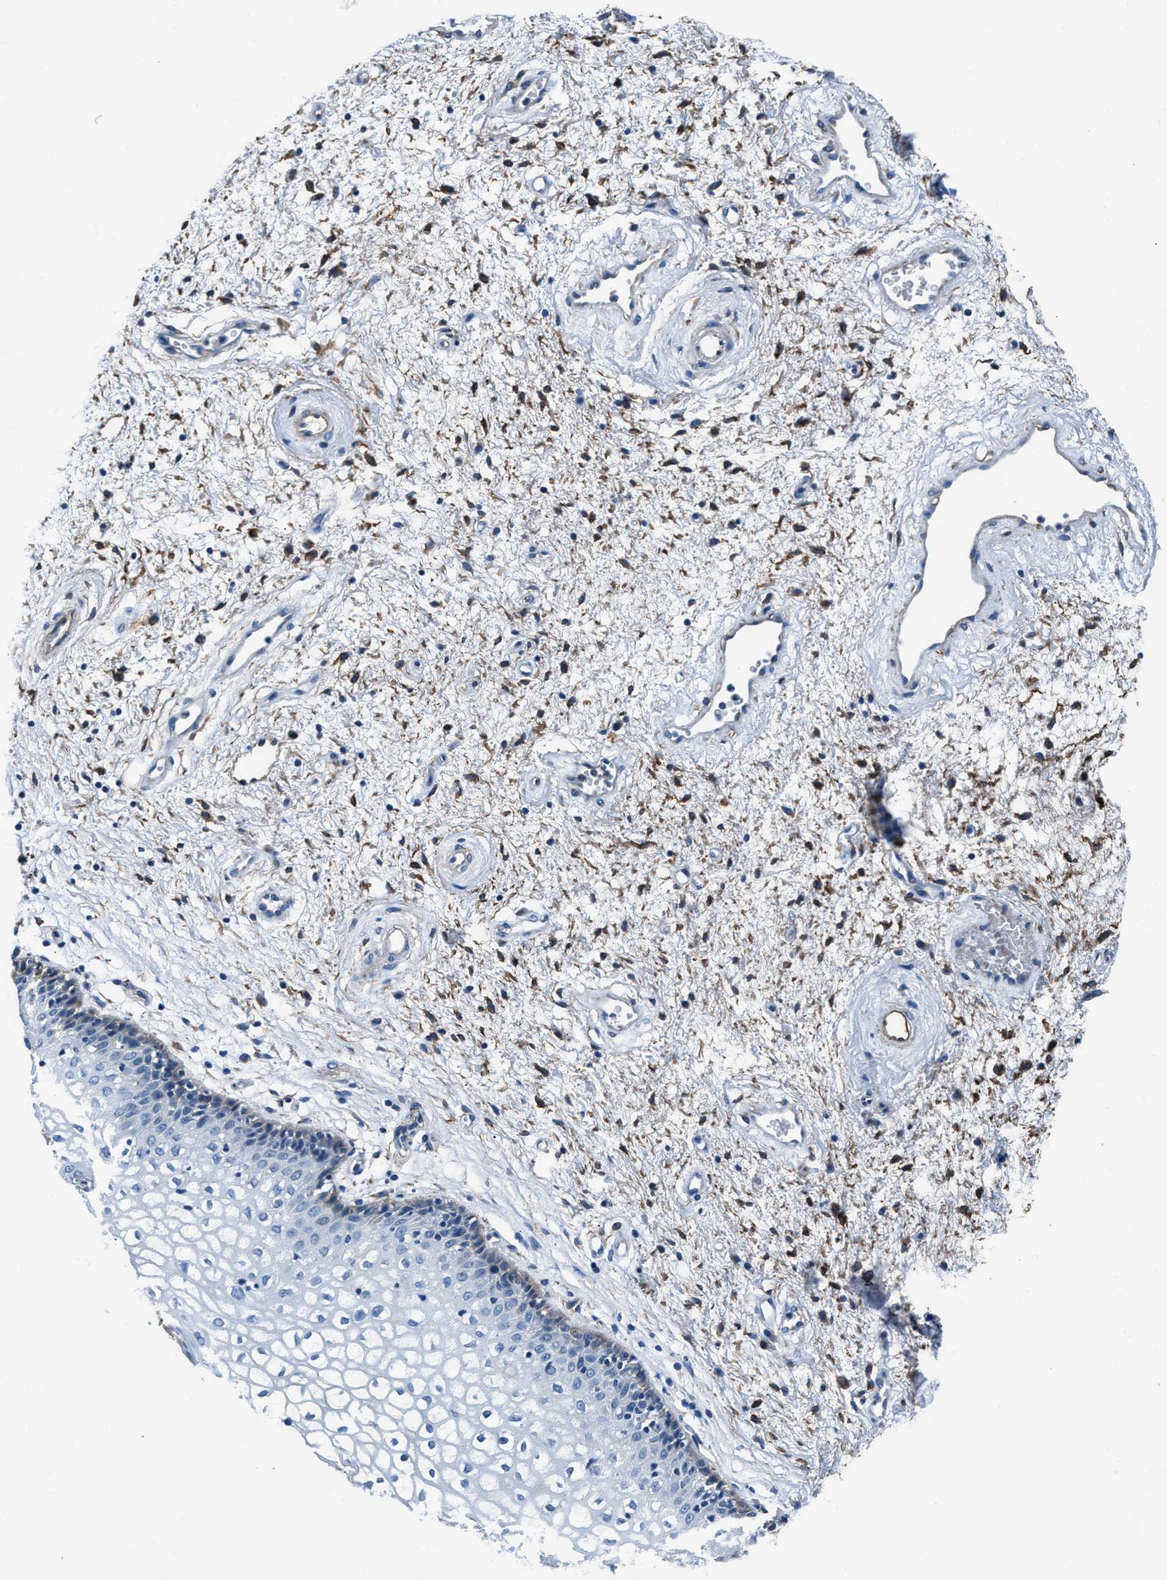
{"staining": {"intensity": "negative", "quantity": "none", "location": "none"}, "tissue": "vagina", "cell_type": "Squamous epithelial cells", "image_type": "normal", "snomed": [{"axis": "morphology", "description": "Normal tissue, NOS"}, {"axis": "topography", "description": "Vagina"}], "caption": "There is no significant staining in squamous epithelial cells of vagina. Nuclei are stained in blue.", "gene": "PRTFDC1", "patient": {"sex": "female", "age": 34}}